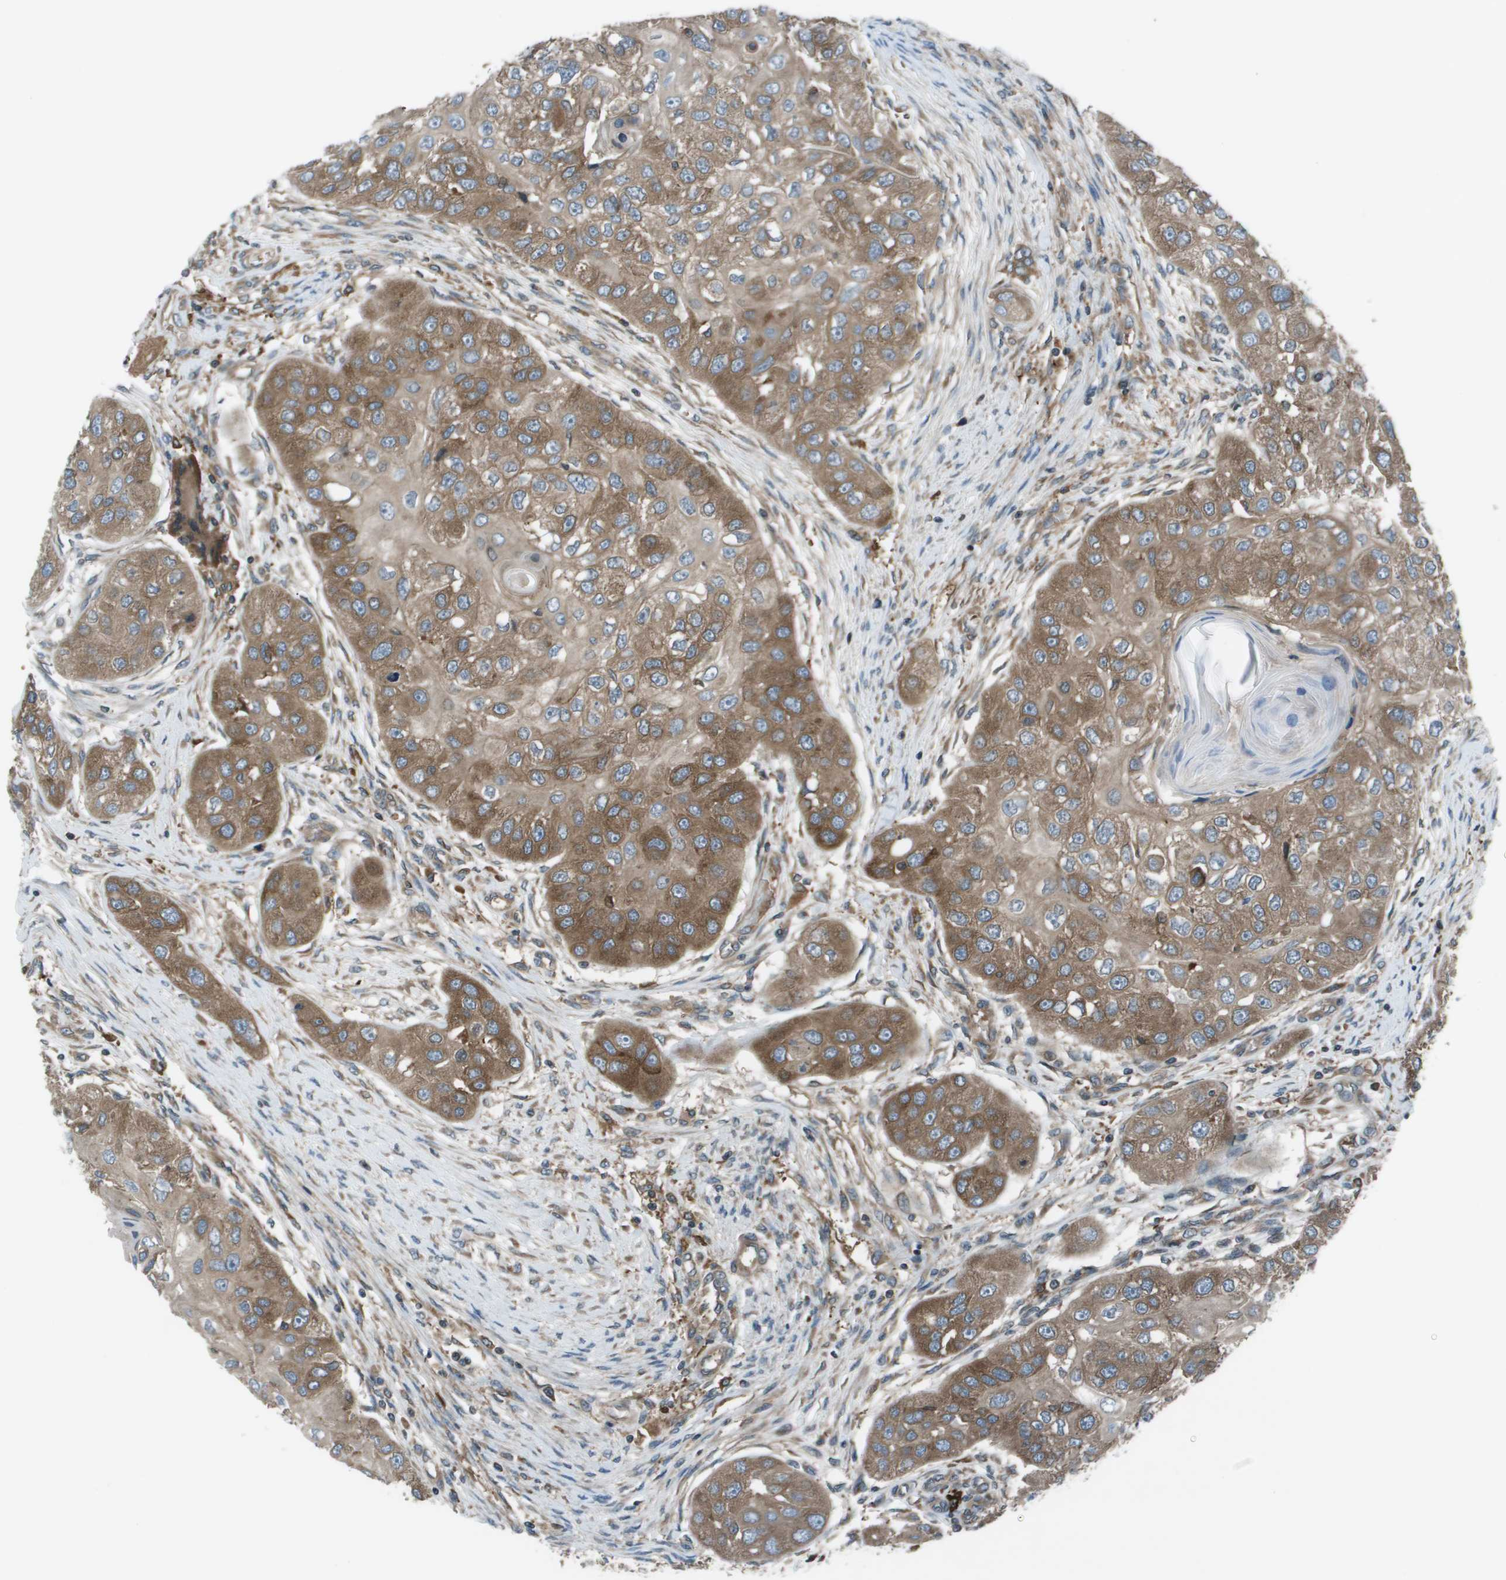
{"staining": {"intensity": "moderate", "quantity": ">75%", "location": "cytoplasmic/membranous"}, "tissue": "head and neck cancer", "cell_type": "Tumor cells", "image_type": "cancer", "snomed": [{"axis": "morphology", "description": "Normal tissue, NOS"}, {"axis": "morphology", "description": "Squamous cell carcinoma, NOS"}, {"axis": "topography", "description": "Skeletal muscle"}, {"axis": "topography", "description": "Head-Neck"}], "caption": "High-magnification brightfield microscopy of head and neck cancer stained with DAB (brown) and counterstained with hematoxylin (blue). tumor cells exhibit moderate cytoplasmic/membranous positivity is seen in about>75% of cells.", "gene": "EIF3B", "patient": {"sex": "male", "age": 51}}